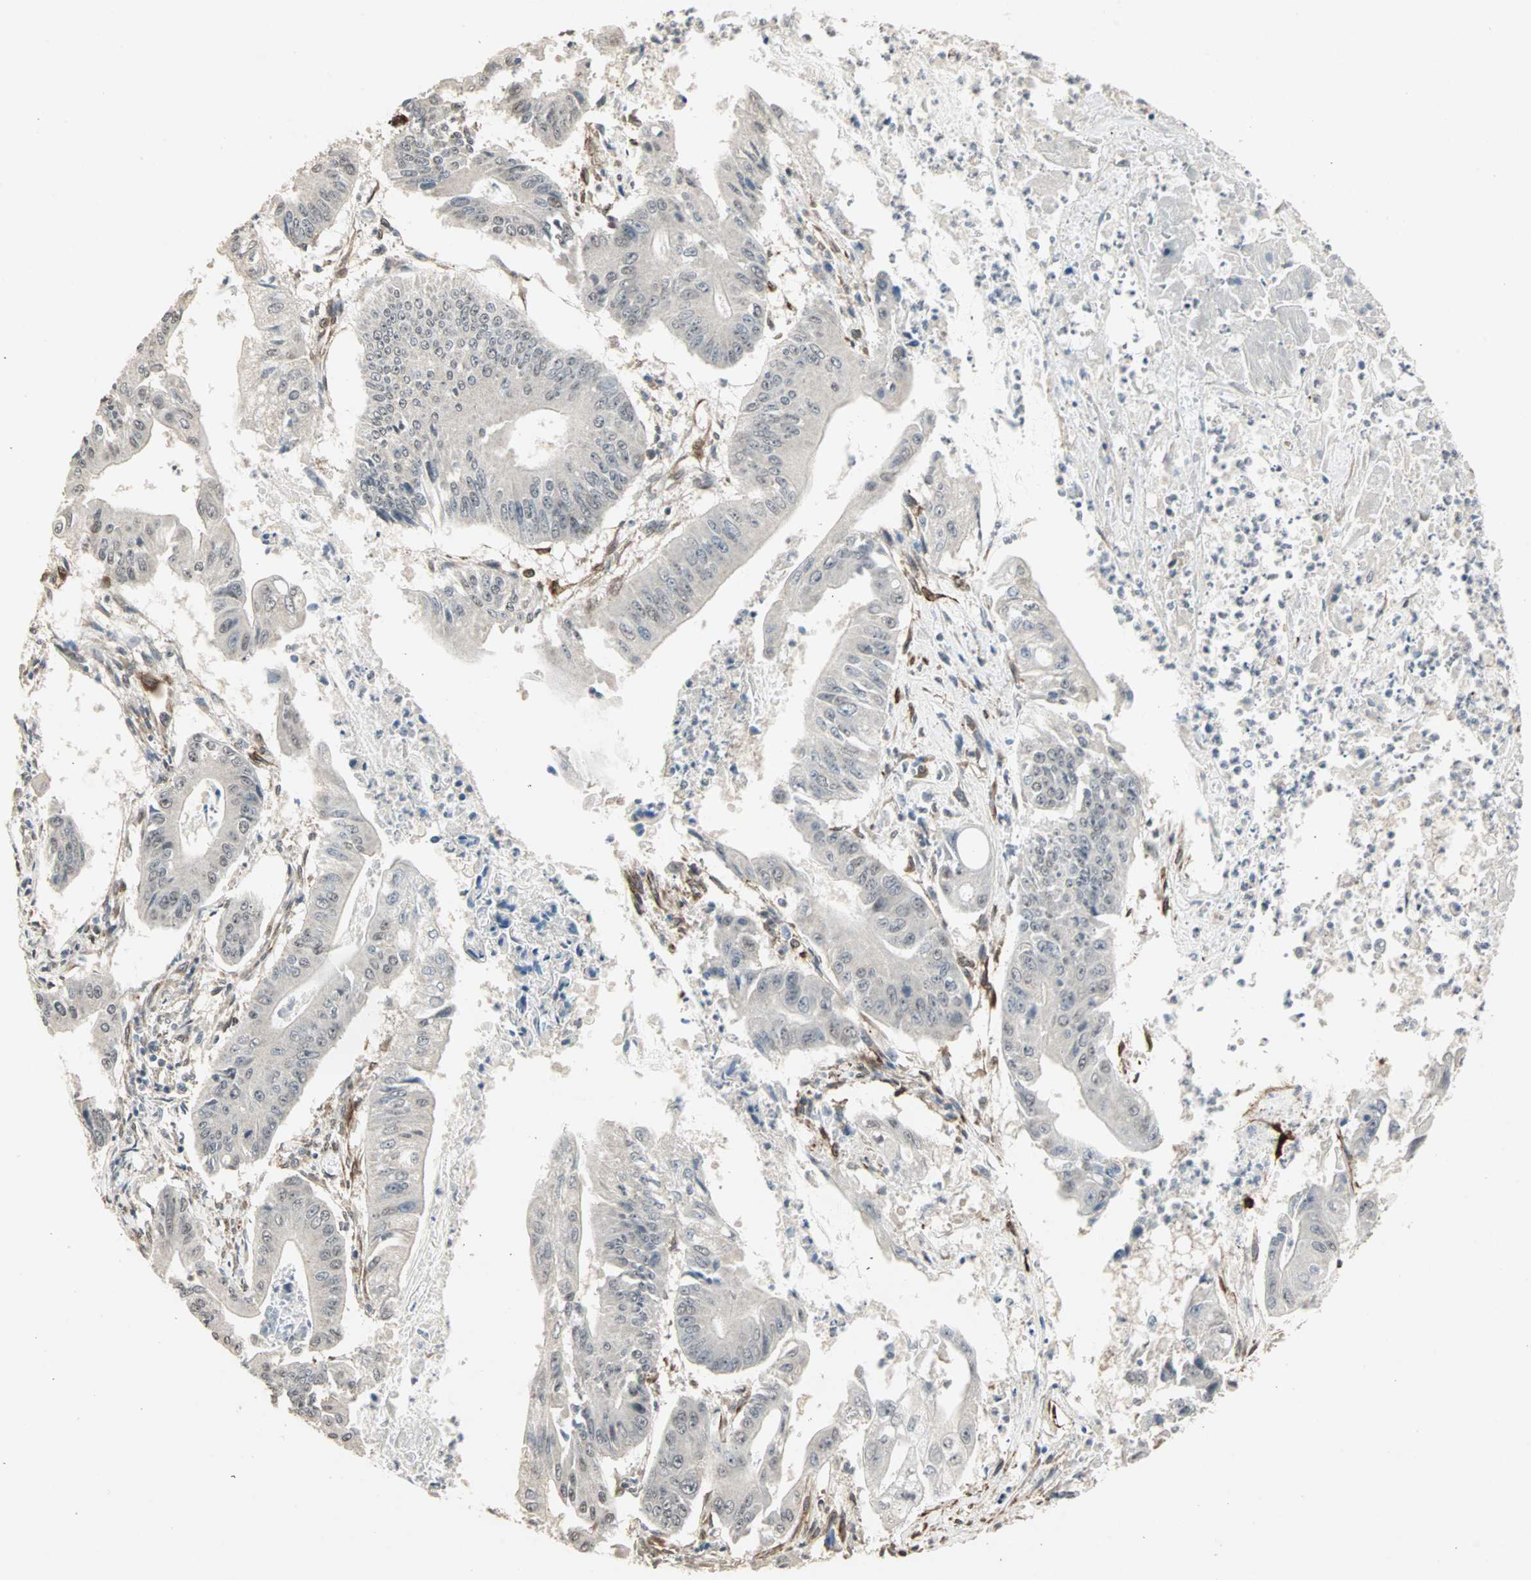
{"staining": {"intensity": "negative", "quantity": "none", "location": "none"}, "tissue": "pancreatic cancer", "cell_type": "Tumor cells", "image_type": "cancer", "snomed": [{"axis": "morphology", "description": "Normal tissue, NOS"}, {"axis": "topography", "description": "Lymph node"}], "caption": "Immunohistochemistry micrograph of neoplastic tissue: pancreatic cancer stained with DAB demonstrates no significant protein positivity in tumor cells.", "gene": "TRPV4", "patient": {"sex": "male", "age": 62}}